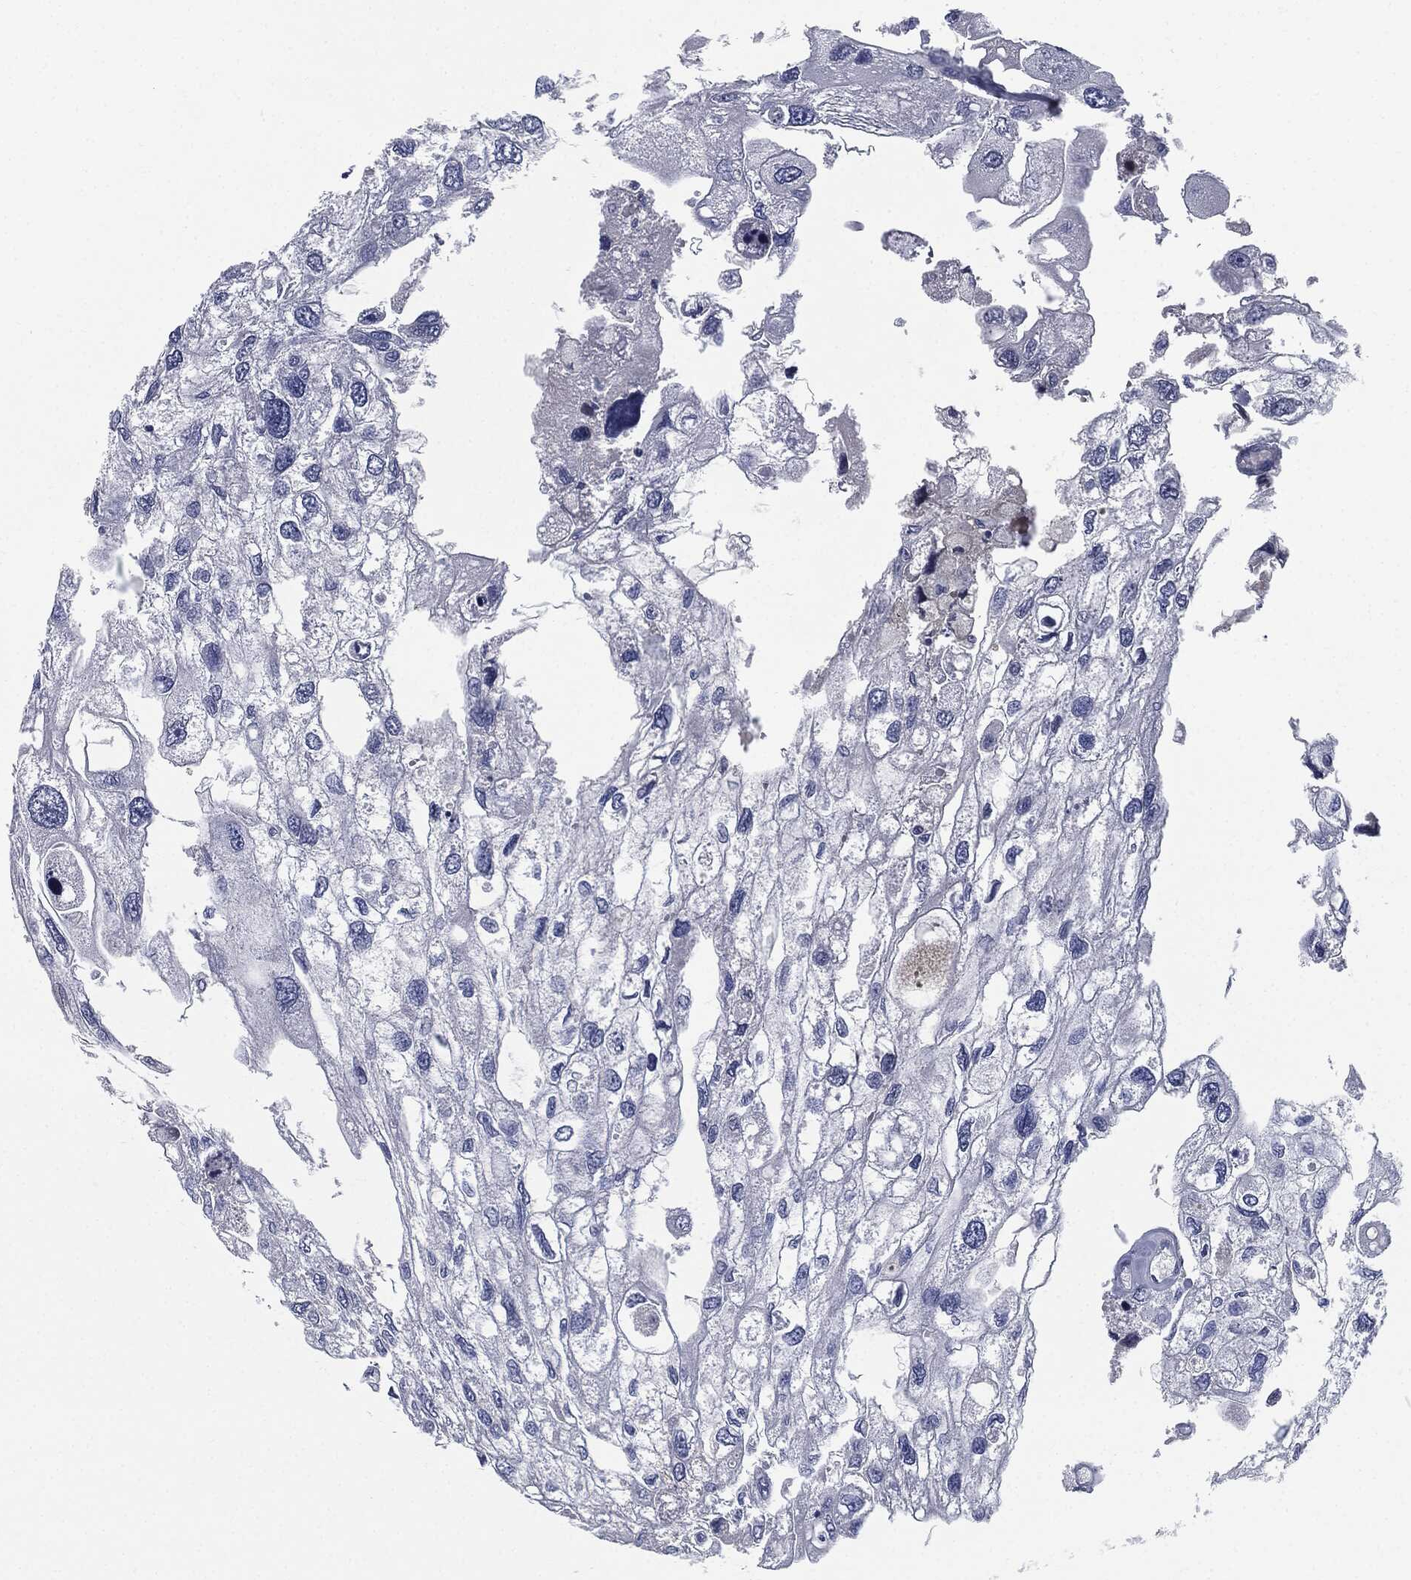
{"staining": {"intensity": "negative", "quantity": "none", "location": "none"}, "tissue": "urothelial cancer", "cell_type": "Tumor cells", "image_type": "cancer", "snomed": [{"axis": "morphology", "description": "Urothelial carcinoma, High grade"}, {"axis": "topography", "description": "Urinary bladder"}], "caption": "This photomicrograph is of high-grade urothelial carcinoma stained with IHC to label a protein in brown with the nuclei are counter-stained blue. There is no staining in tumor cells. (Brightfield microscopy of DAB immunohistochemistry at high magnification).", "gene": "SIGLEC7", "patient": {"sex": "male", "age": 59}}